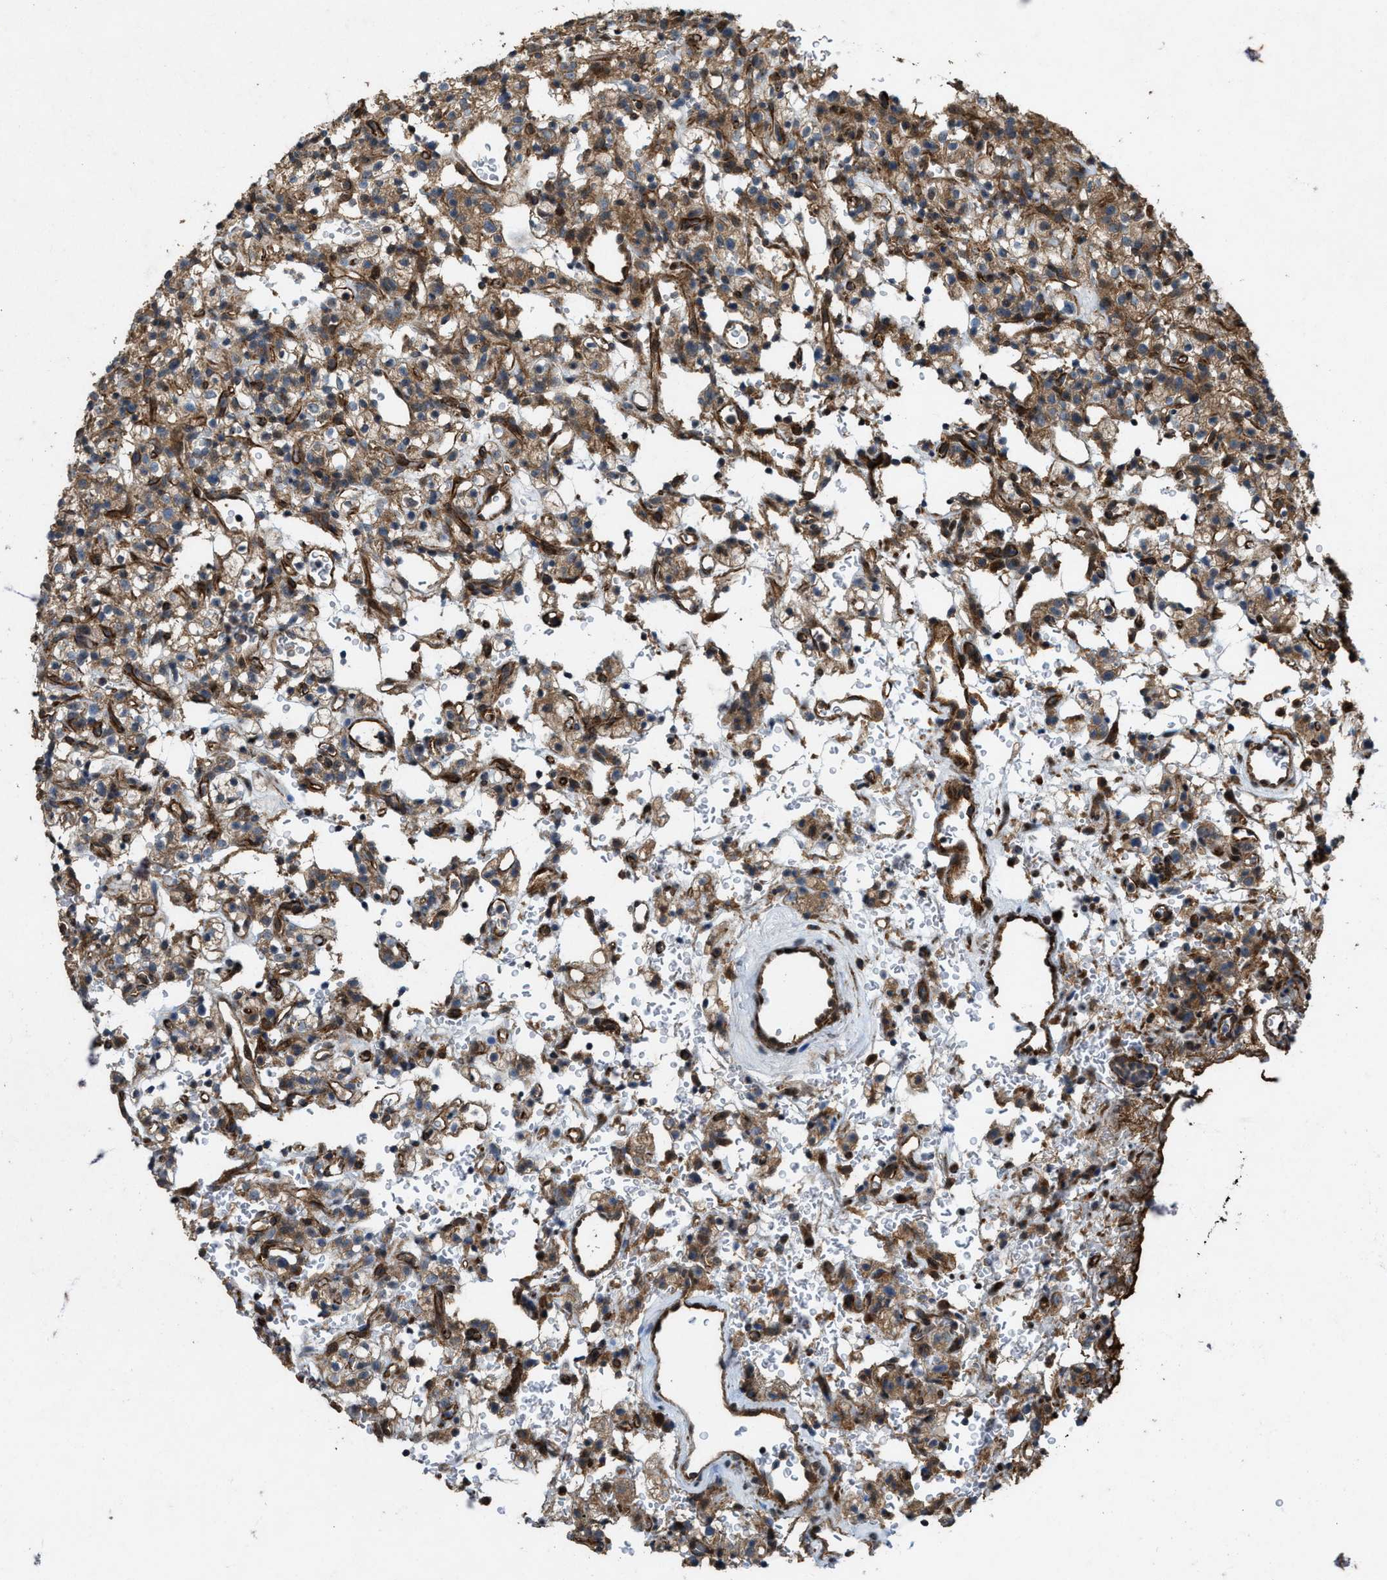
{"staining": {"intensity": "moderate", "quantity": ">75%", "location": "cytoplasmic/membranous"}, "tissue": "renal cancer", "cell_type": "Tumor cells", "image_type": "cancer", "snomed": [{"axis": "morphology", "description": "Normal tissue, NOS"}, {"axis": "morphology", "description": "Adenocarcinoma, NOS"}, {"axis": "topography", "description": "Kidney"}], "caption": "Tumor cells demonstrate medium levels of moderate cytoplasmic/membranous expression in approximately >75% of cells in renal cancer (adenocarcinoma). (DAB IHC, brown staining for protein, blue staining for nuclei).", "gene": "LRRC72", "patient": {"sex": "female", "age": 72}}